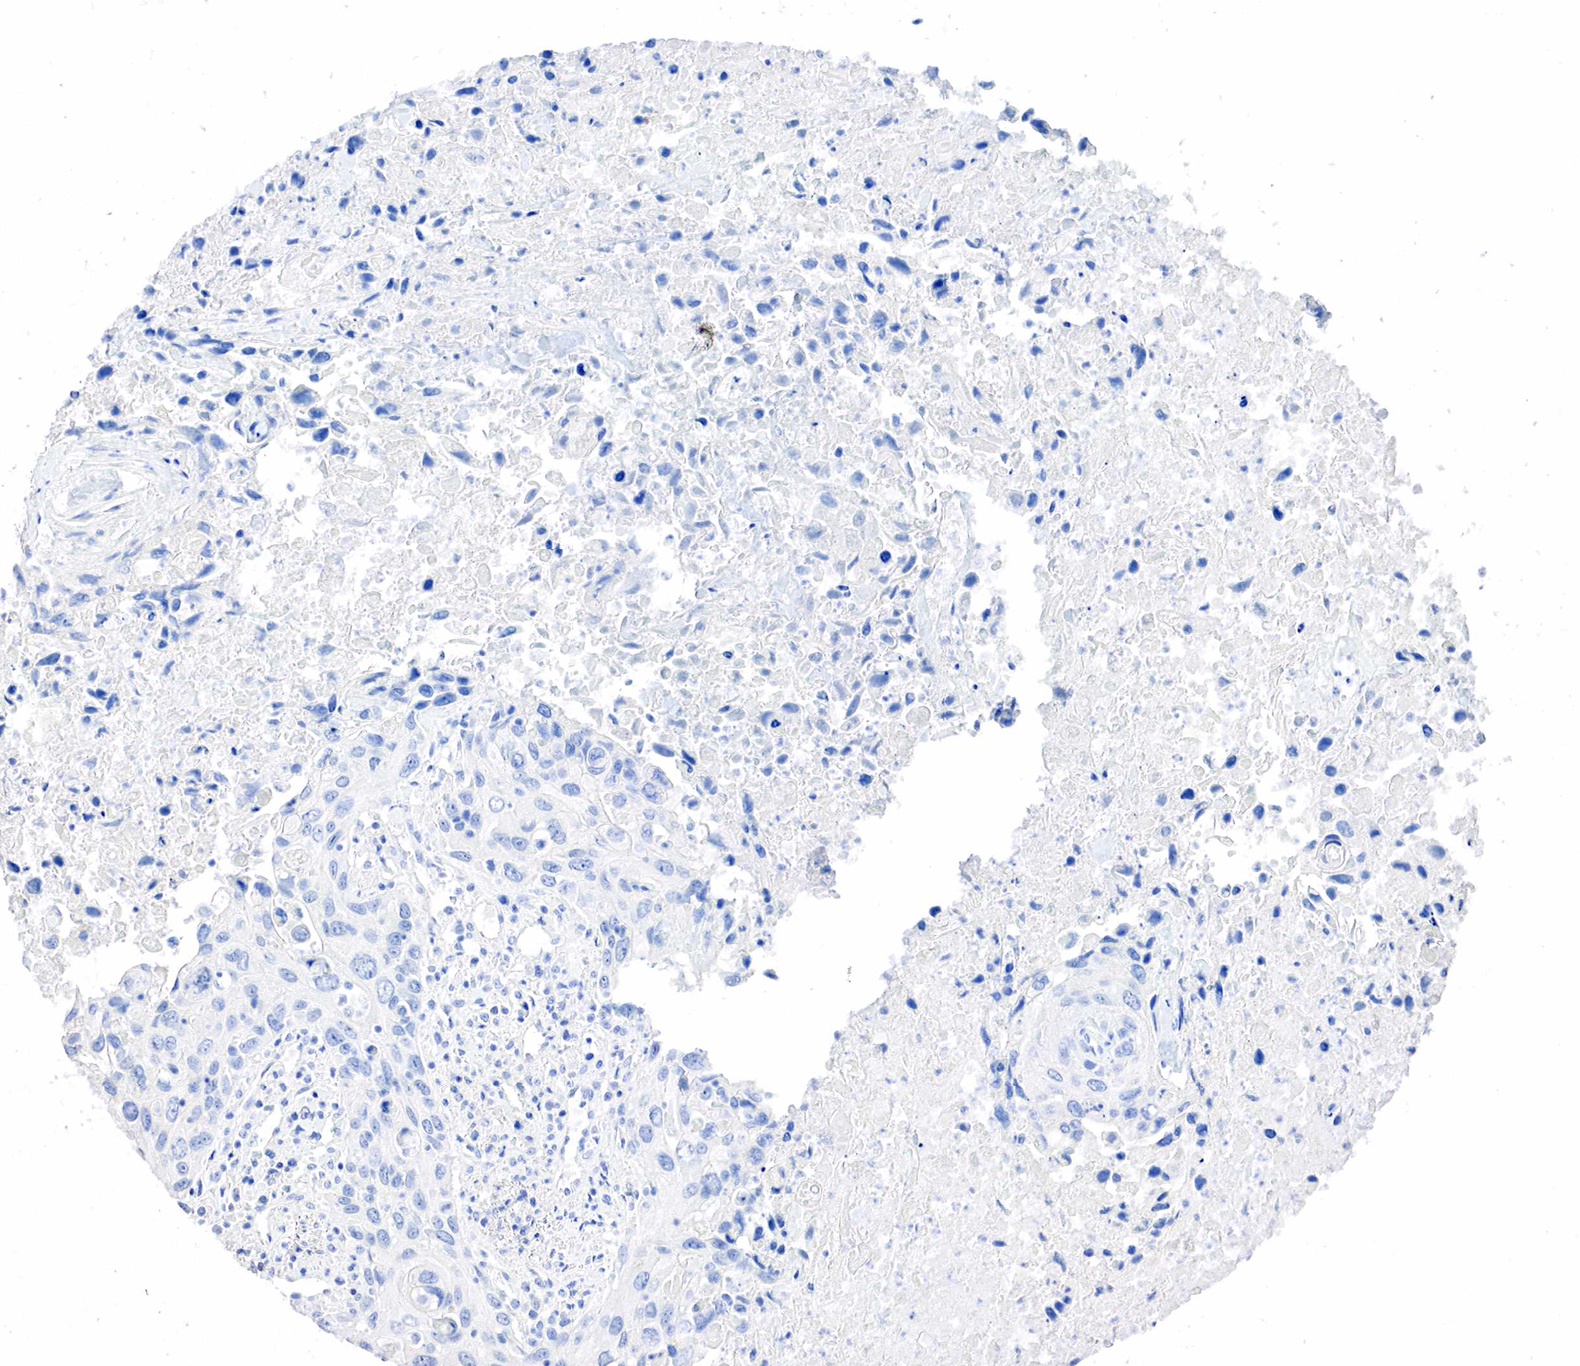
{"staining": {"intensity": "negative", "quantity": "none", "location": "none"}, "tissue": "urothelial cancer", "cell_type": "Tumor cells", "image_type": "cancer", "snomed": [{"axis": "morphology", "description": "Urothelial carcinoma, High grade"}, {"axis": "topography", "description": "Urinary bladder"}], "caption": "IHC of urothelial carcinoma (high-grade) displays no expression in tumor cells. (Brightfield microscopy of DAB immunohistochemistry (IHC) at high magnification).", "gene": "SST", "patient": {"sex": "male", "age": 71}}